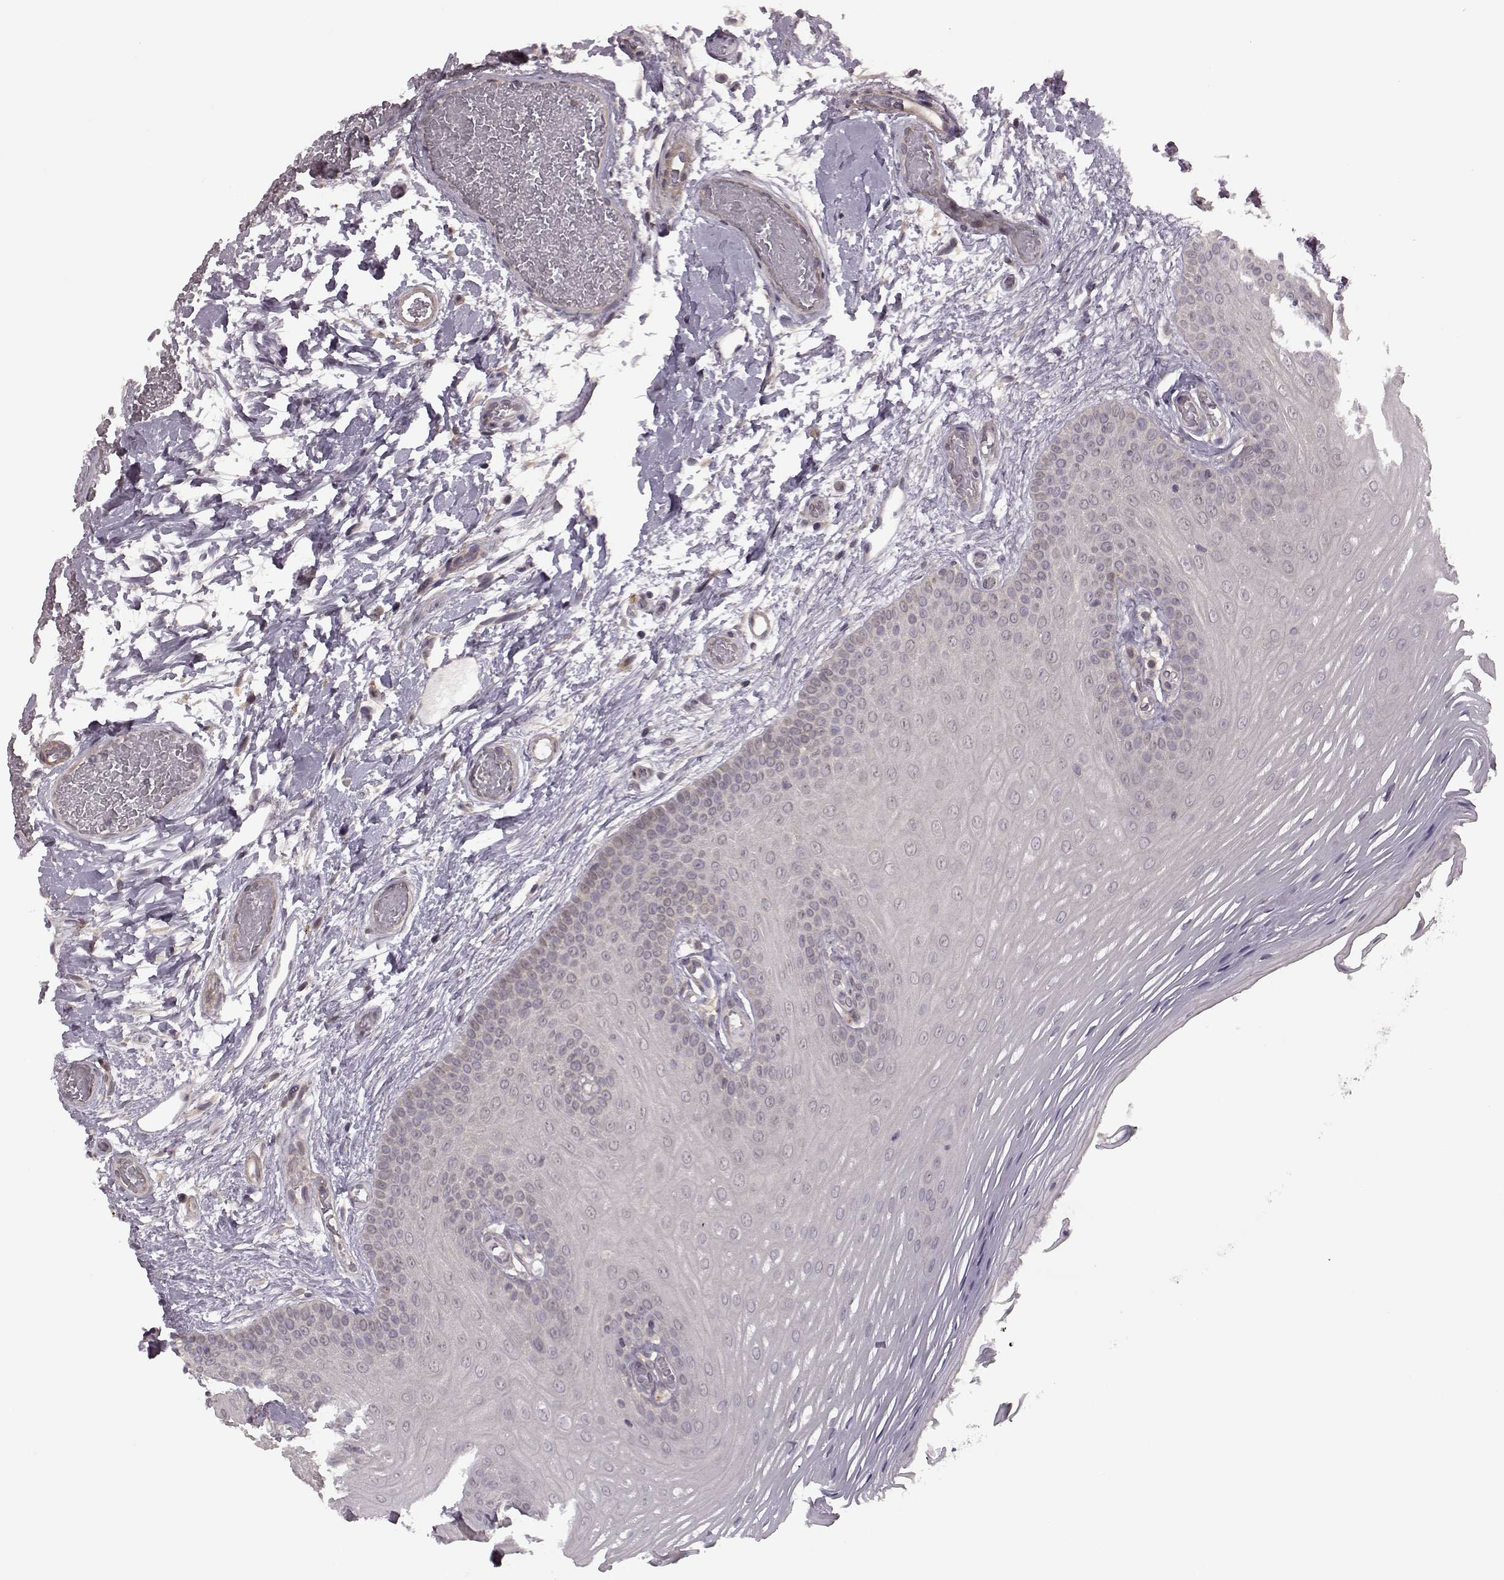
{"staining": {"intensity": "negative", "quantity": "none", "location": "none"}, "tissue": "oral mucosa", "cell_type": "Squamous epithelial cells", "image_type": "normal", "snomed": [{"axis": "morphology", "description": "Normal tissue, NOS"}, {"axis": "morphology", "description": "Squamous cell carcinoma, NOS"}, {"axis": "topography", "description": "Oral tissue"}, {"axis": "topography", "description": "Head-Neck"}], "caption": "A histopathology image of human oral mucosa is negative for staining in squamous epithelial cells. (DAB (3,3'-diaminobenzidine) immunohistochemistry (IHC) visualized using brightfield microscopy, high magnification).", "gene": "FNIP2", "patient": {"sex": "male", "age": 78}}